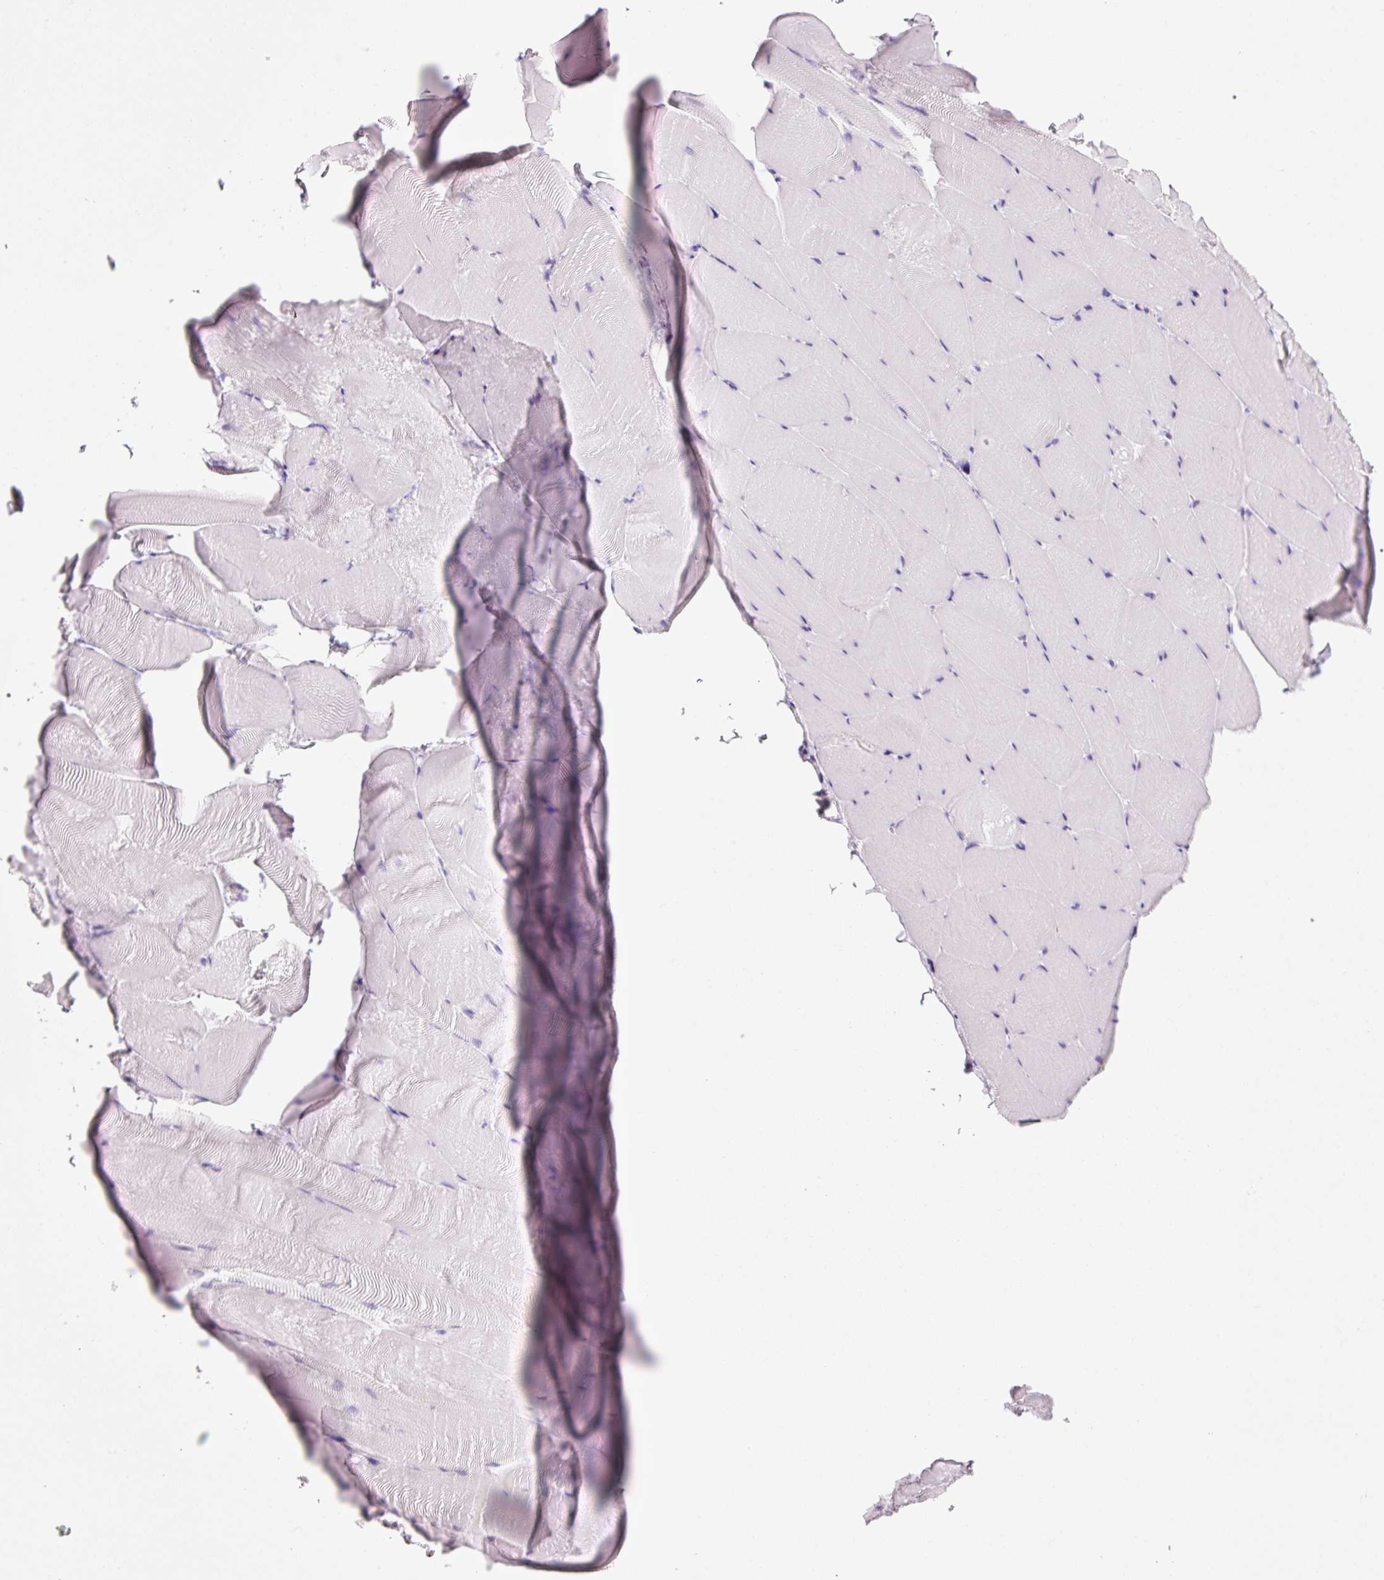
{"staining": {"intensity": "negative", "quantity": "none", "location": "none"}, "tissue": "skeletal muscle", "cell_type": "Myocytes", "image_type": "normal", "snomed": [{"axis": "morphology", "description": "Normal tissue, NOS"}, {"axis": "topography", "description": "Skeletal muscle"}], "caption": "Photomicrograph shows no significant protein positivity in myocytes of unremarkable skeletal muscle.", "gene": "KLF1", "patient": {"sex": "female", "age": 64}}